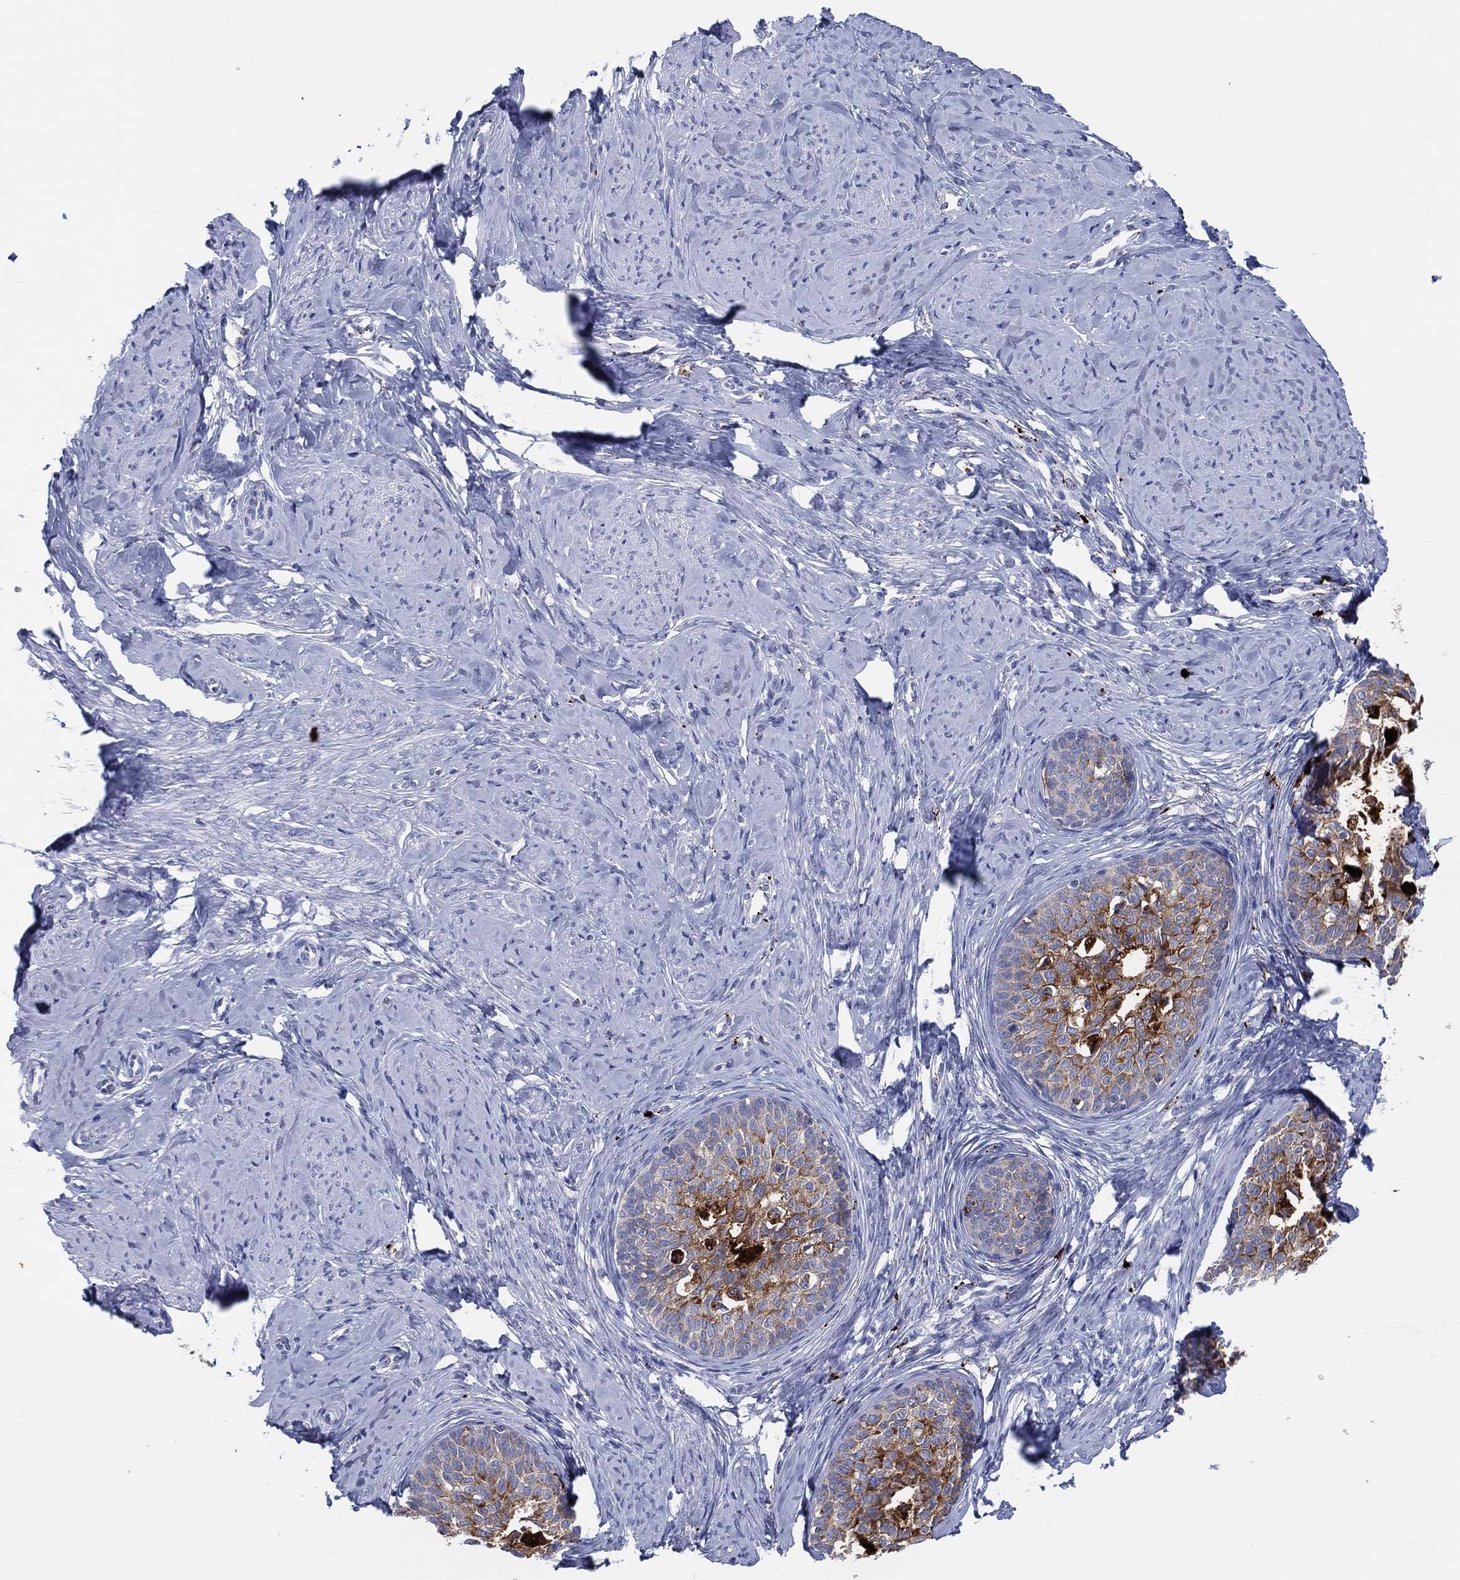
{"staining": {"intensity": "moderate", "quantity": "25%-75%", "location": "cytoplasmic/membranous"}, "tissue": "cervical cancer", "cell_type": "Tumor cells", "image_type": "cancer", "snomed": [{"axis": "morphology", "description": "Squamous cell carcinoma, NOS"}, {"axis": "topography", "description": "Cervix"}], "caption": "Immunohistochemistry (IHC) of cervical cancer demonstrates medium levels of moderate cytoplasmic/membranous expression in approximately 25%-75% of tumor cells. (DAB (3,3'-diaminobenzidine) = brown stain, brightfield microscopy at high magnification).", "gene": "PLAC8", "patient": {"sex": "female", "age": 51}}